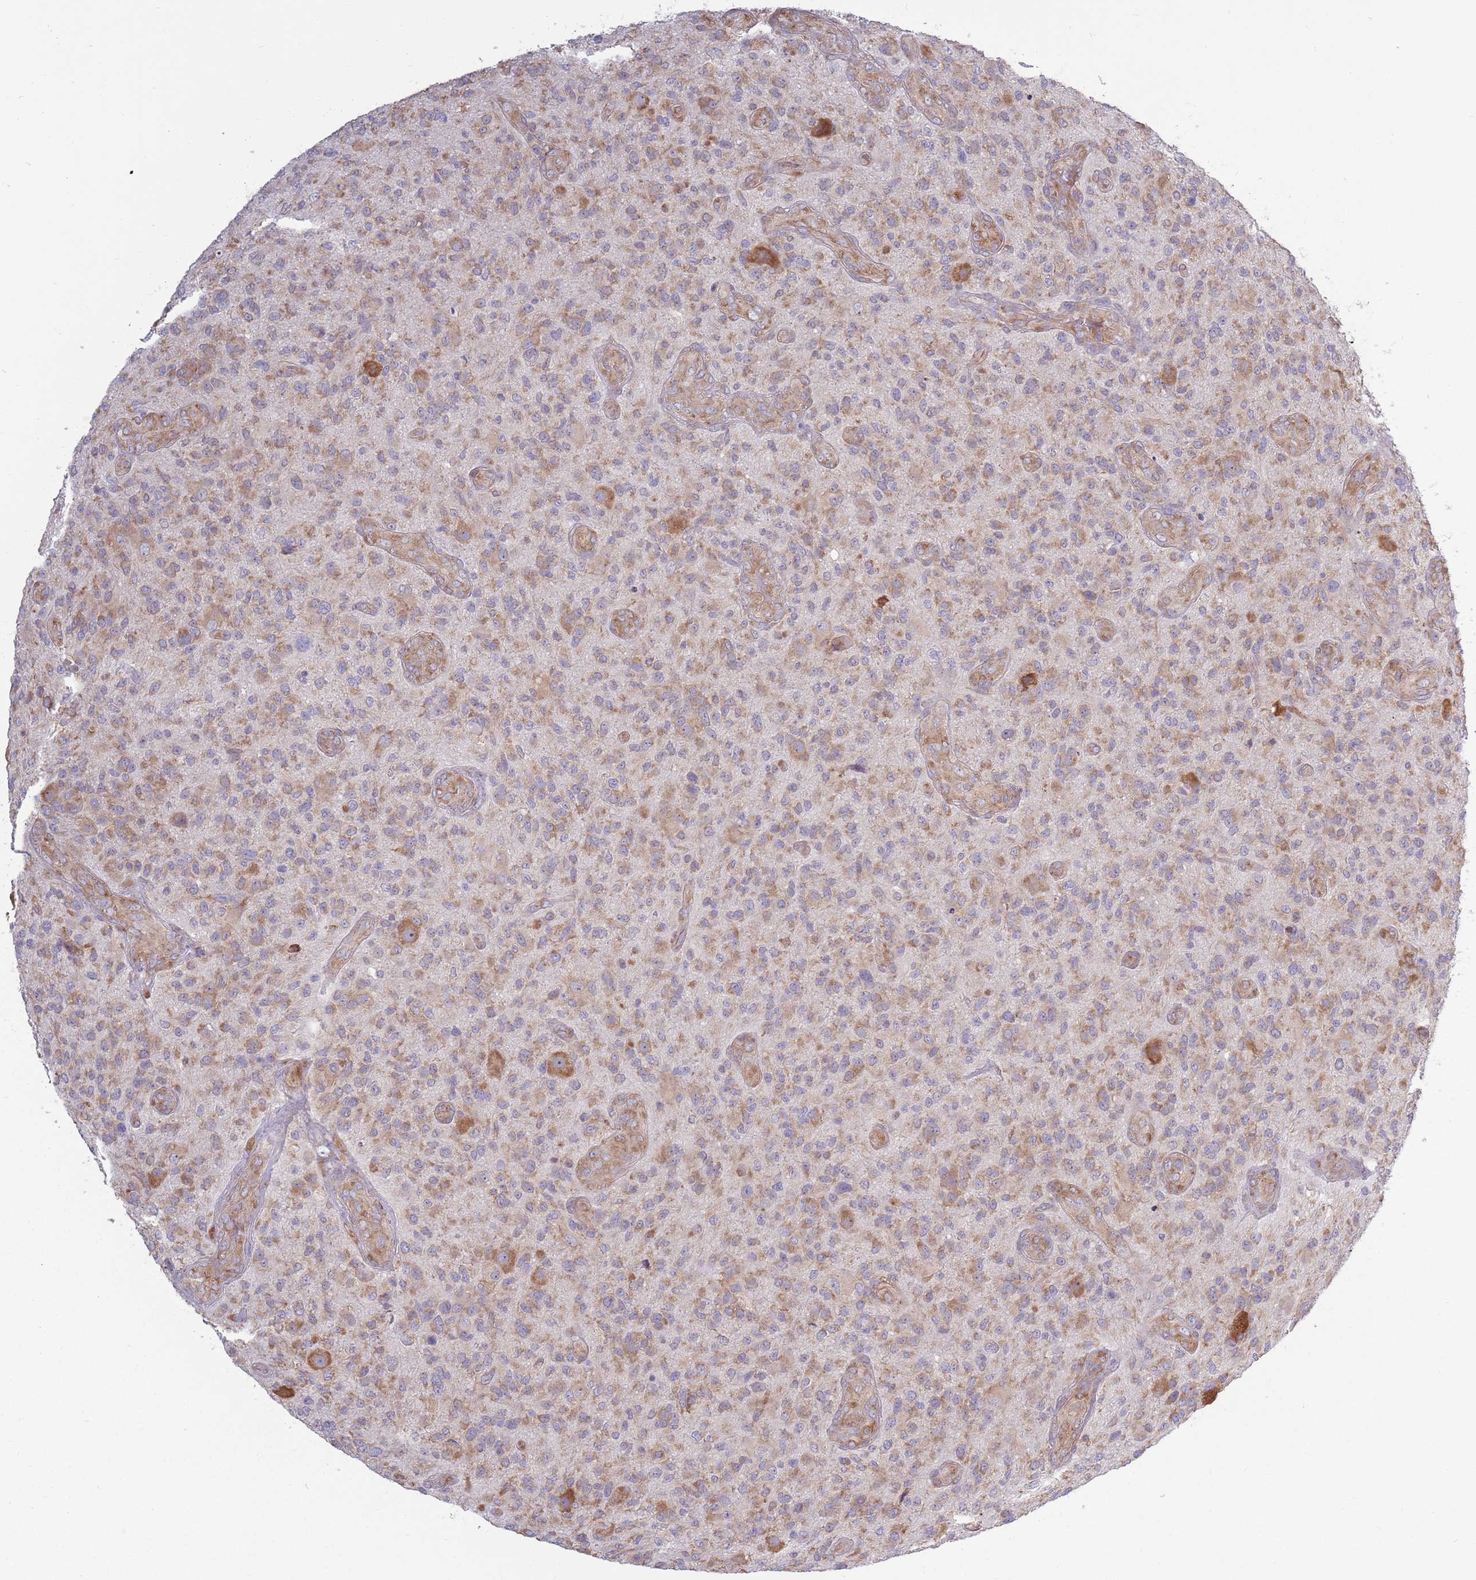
{"staining": {"intensity": "moderate", "quantity": "25%-75%", "location": "cytoplasmic/membranous"}, "tissue": "glioma", "cell_type": "Tumor cells", "image_type": "cancer", "snomed": [{"axis": "morphology", "description": "Glioma, malignant, High grade"}, {"axis": "topography", "description": "Brain"}], "caption": "Immunohistochemistry (IHC) of human glioma exhibits medium levels of moderate cytoplasmic/membranous expression in about 25%-75% of tumor cells.", "gene": "RPL17-C18orf32", "patient": {"sex": "male", "age": 47}}